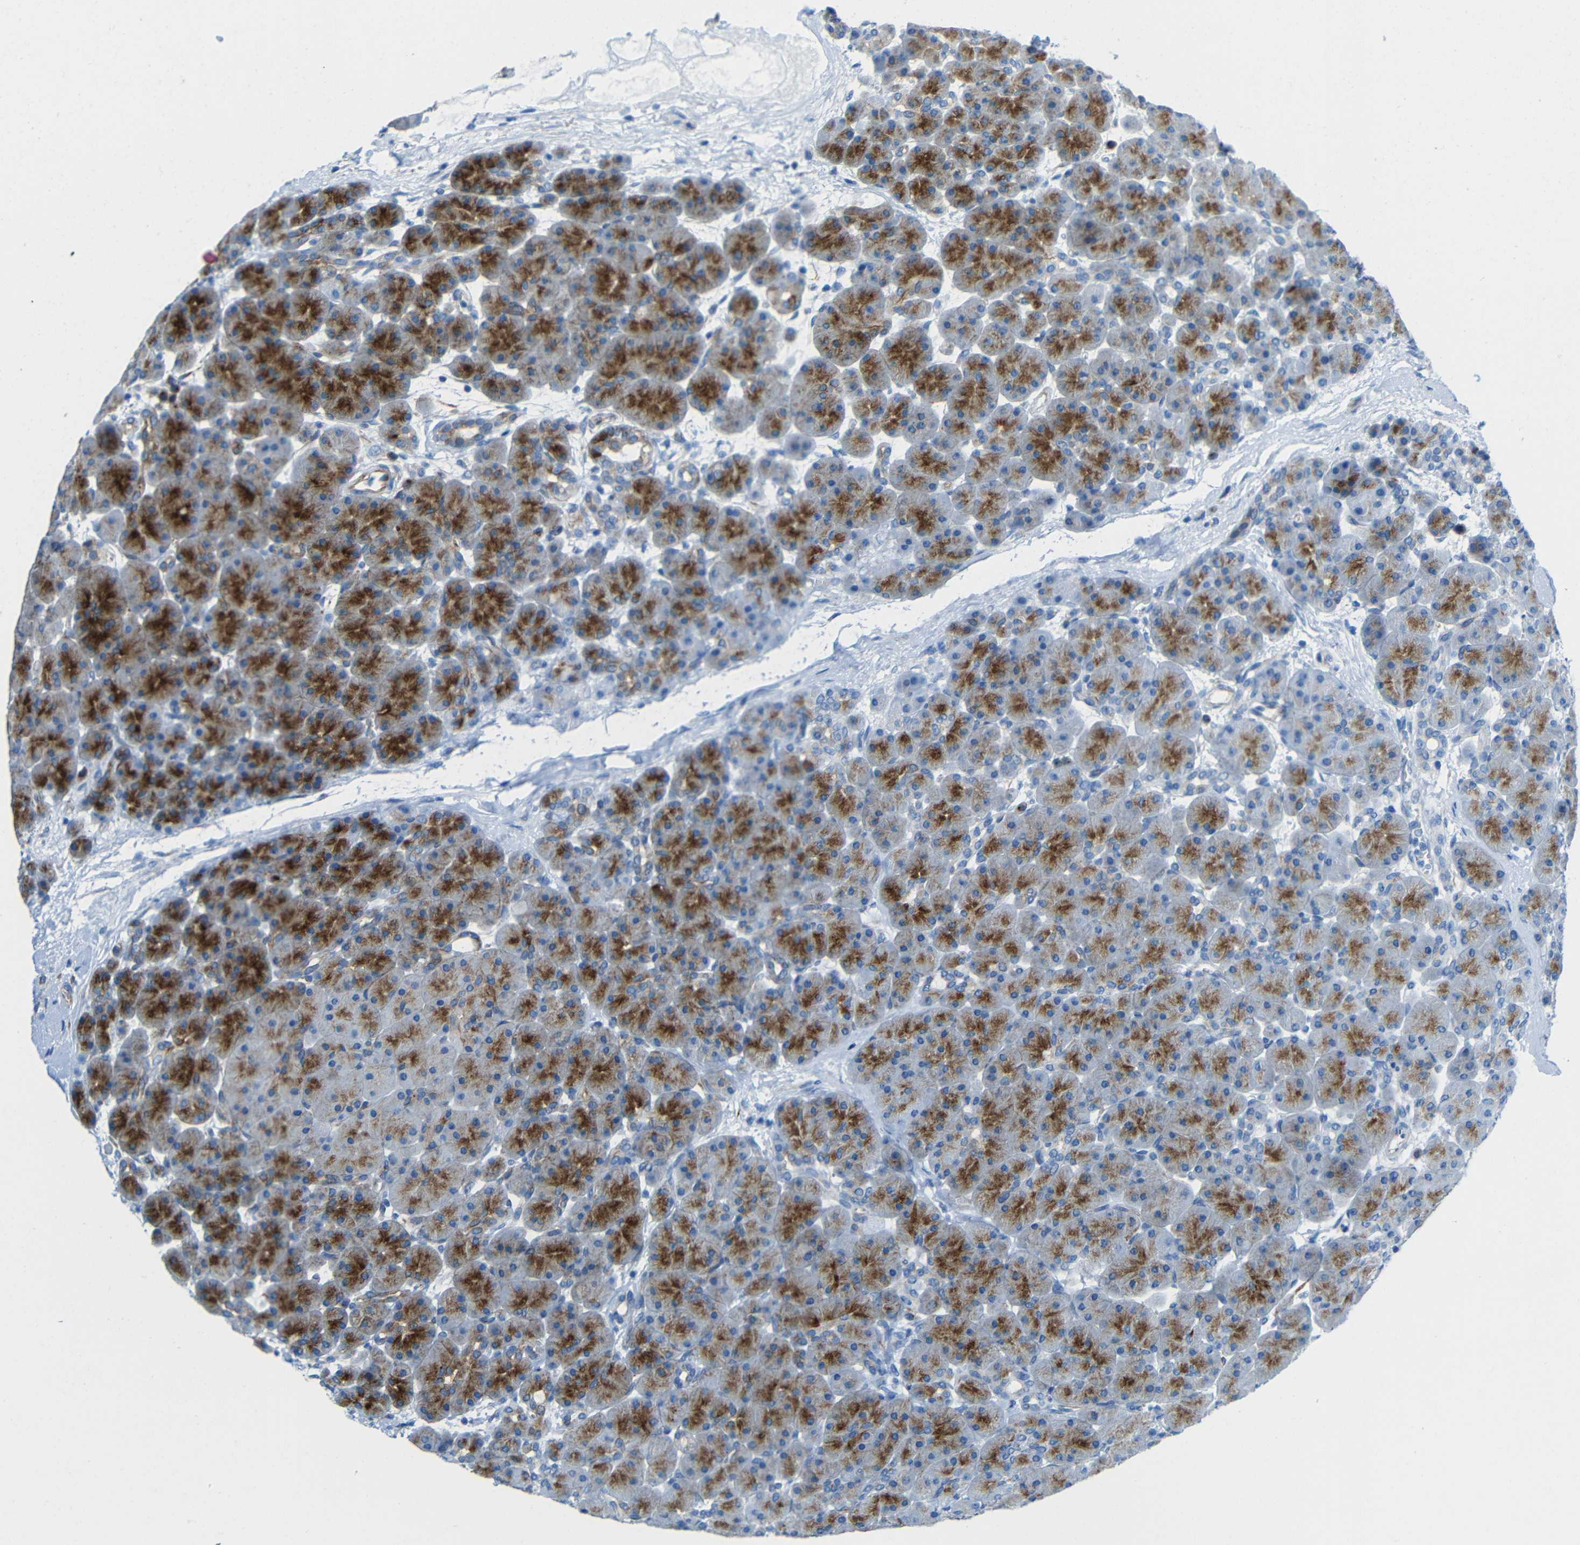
{"staining": {"intensity": "strong", "quantity": "25%-75%", "location": "cytoplasmic/membranous"}, "tissue": "pancreas", "cell_type": "Exocrine glandular cells", "image_type": "normal", "snomed": [{"axis": "morphology", "description": "Normal tissue, NOS"}, {"axis": "topography", "description": "Pancreas"}], "caption": "DAB (3,3'-diaminobenzidine) immunohistochemical staining of unremarkable human pancreas reveals strong cytoplasmic/membranous protein expression in about 25%-75% of exocrine glandular cells.", "gene": "TUBB4B", "patient": {"sex": "male", "age": 66}}